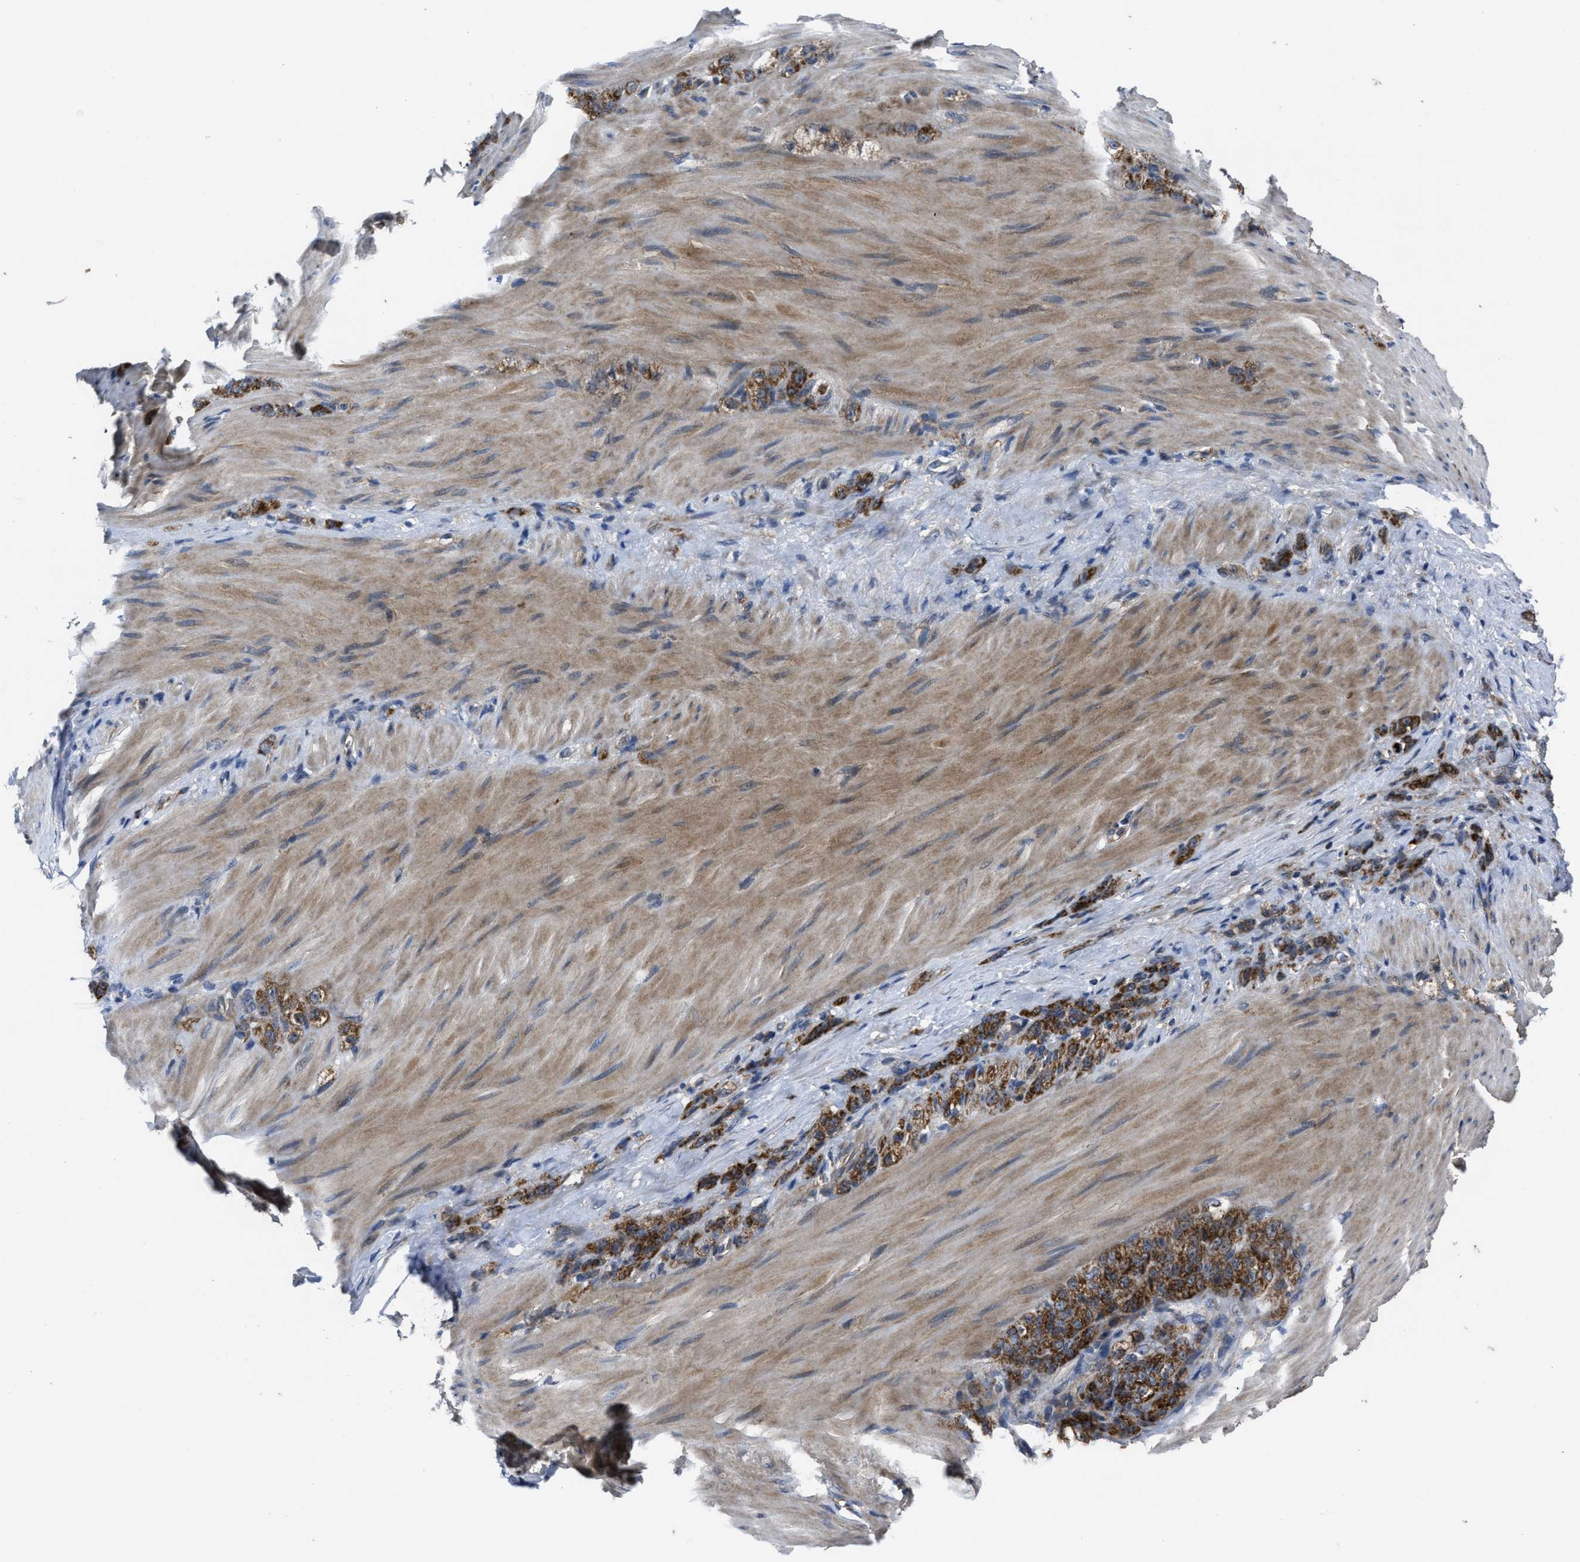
{"staining": {"intensity": "strong", "quantity": ">75%", "location": "cytoplasmic/membranous"}, "tissue": "stomach cancer", "cell_type": "Tumor cells", "image_type": "cancer", "snomed": [{"axis": "morphology", "description": "Normal tissue, NOS"}, {"axis": "morphology", "description": "Adenocarcinoma, NOS"}, {"axis": "topography", "description": "Stomach"}], "caption": "High-power microscopy captured an IHC micrograph of adenocarcinoma (stomach), revealing strong cytoplasmic/membranous expression in about >75% of tumor cells.", "gene": "PASK", "patient": {"sex": "male", "age": 82}}